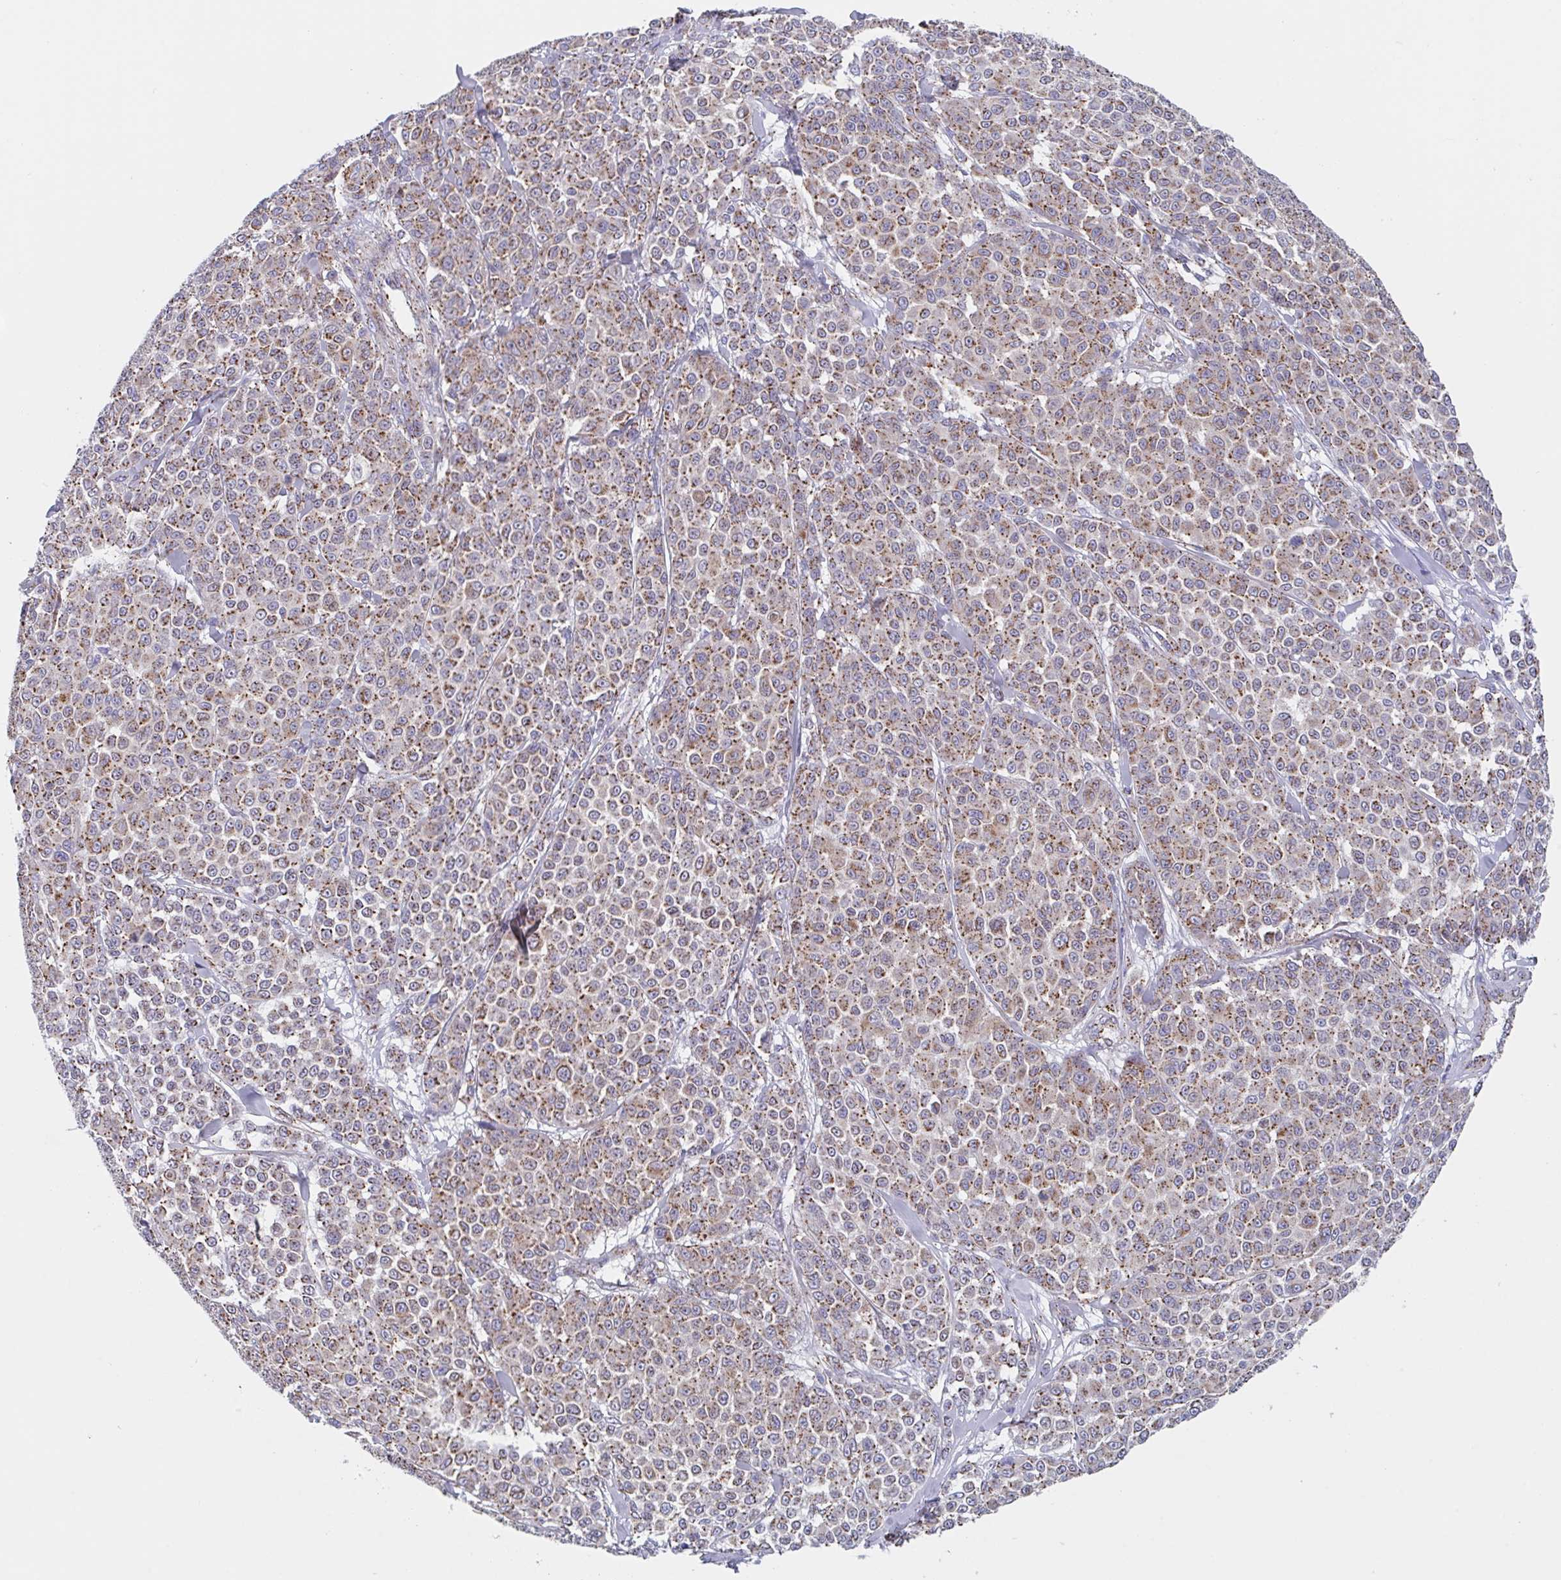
{"staining": {"intensity": "moderate", "quantity": ">75%", "location": "cytoplasmic/membranous"}, "tissue": "melanoma", "cell_type": "Tumor cells", "image_type": "cancer", "snomed": [{"axis": "morphology", "description": "Malignant melanoma, NOS"}, {"axis": "topography", "description": "Skin"}], "caption": "This is a micrograph of immunohistochemistry staining of melanoma, which shows moderate staining in the cytoplasmic/membranous of tumor cells.", "gene": "PROSER3", "patient": {"sex": "male", "age": 46}}